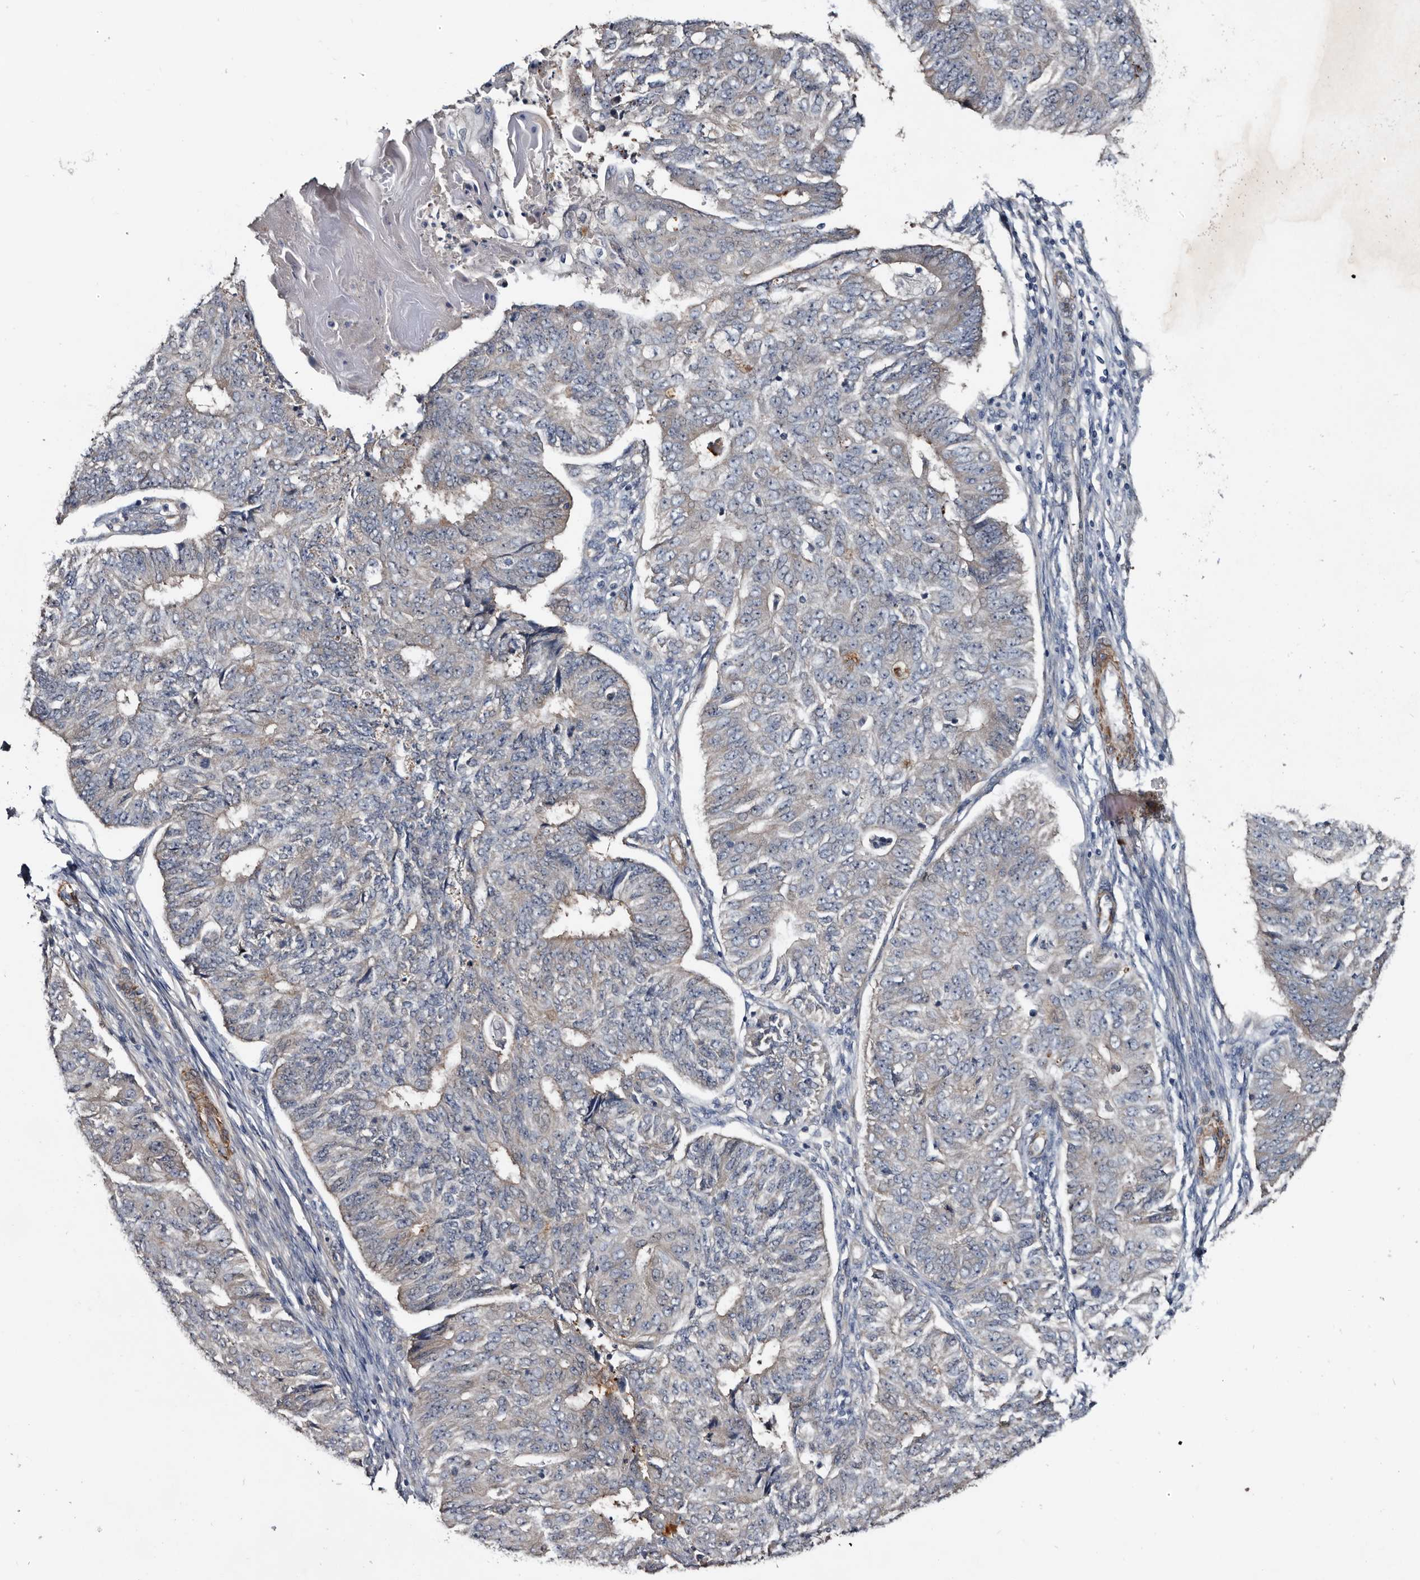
{"staining": {"intensity": "negative", "quantity": "none", "location": "none"}, "tissue": "endometrial cancer", "cell_type": "Tumor cells", "image_type": "cancer", "snomed": [{"axis": "morphology", "description": "Adenocarcinoma, NOS"}, {"axis": "topography", "description": "Endometrium"}], "caption": "This is an immunohistochemistry image of endometrial adenocarcinoma. There is no staining in tumor cells.", "gene": "IARS1", "patient": {"sex": "female", "age": 32}}